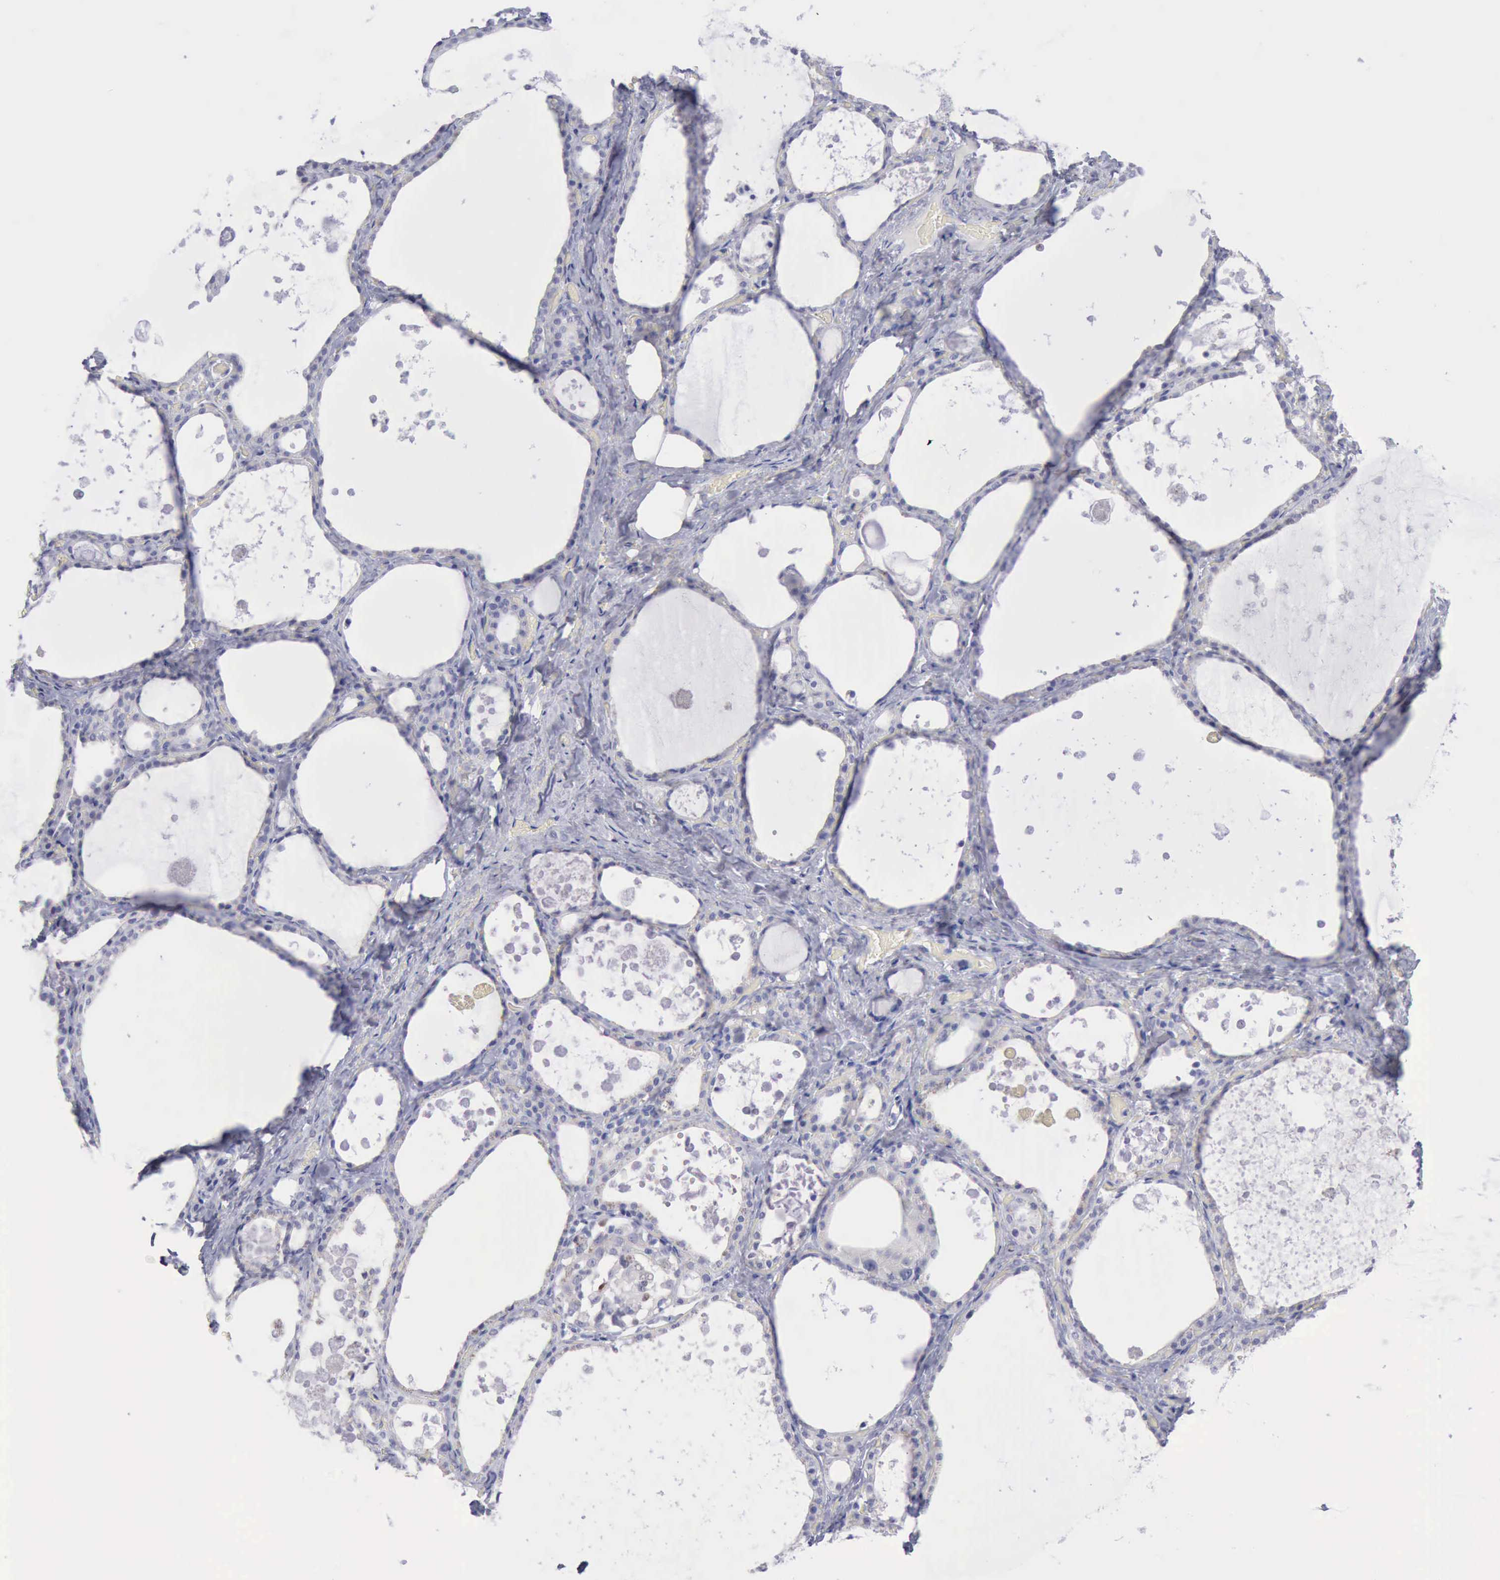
{"staining": {"intensity": "negative", "quantity": "none", "location": "none"}, "tissue": "thyroid gland", "cell_type": "Glandular cells", "image_type": "normal", "snomed": [{"axis": "morphology", "description": "Normal tissue, NOS"}, {"axis": "topography", "description": "Thyroid gland"}], "caption": "Immunohistochemistry (IHC) of benign thyroid gland reveals no staining in glandular cells. The staining is performed using DAB brown chromogen with nuclei counter-stained in using hematoxylin.", "gene": "SATB2", "patient": {"sex": "male", "age": 61}}